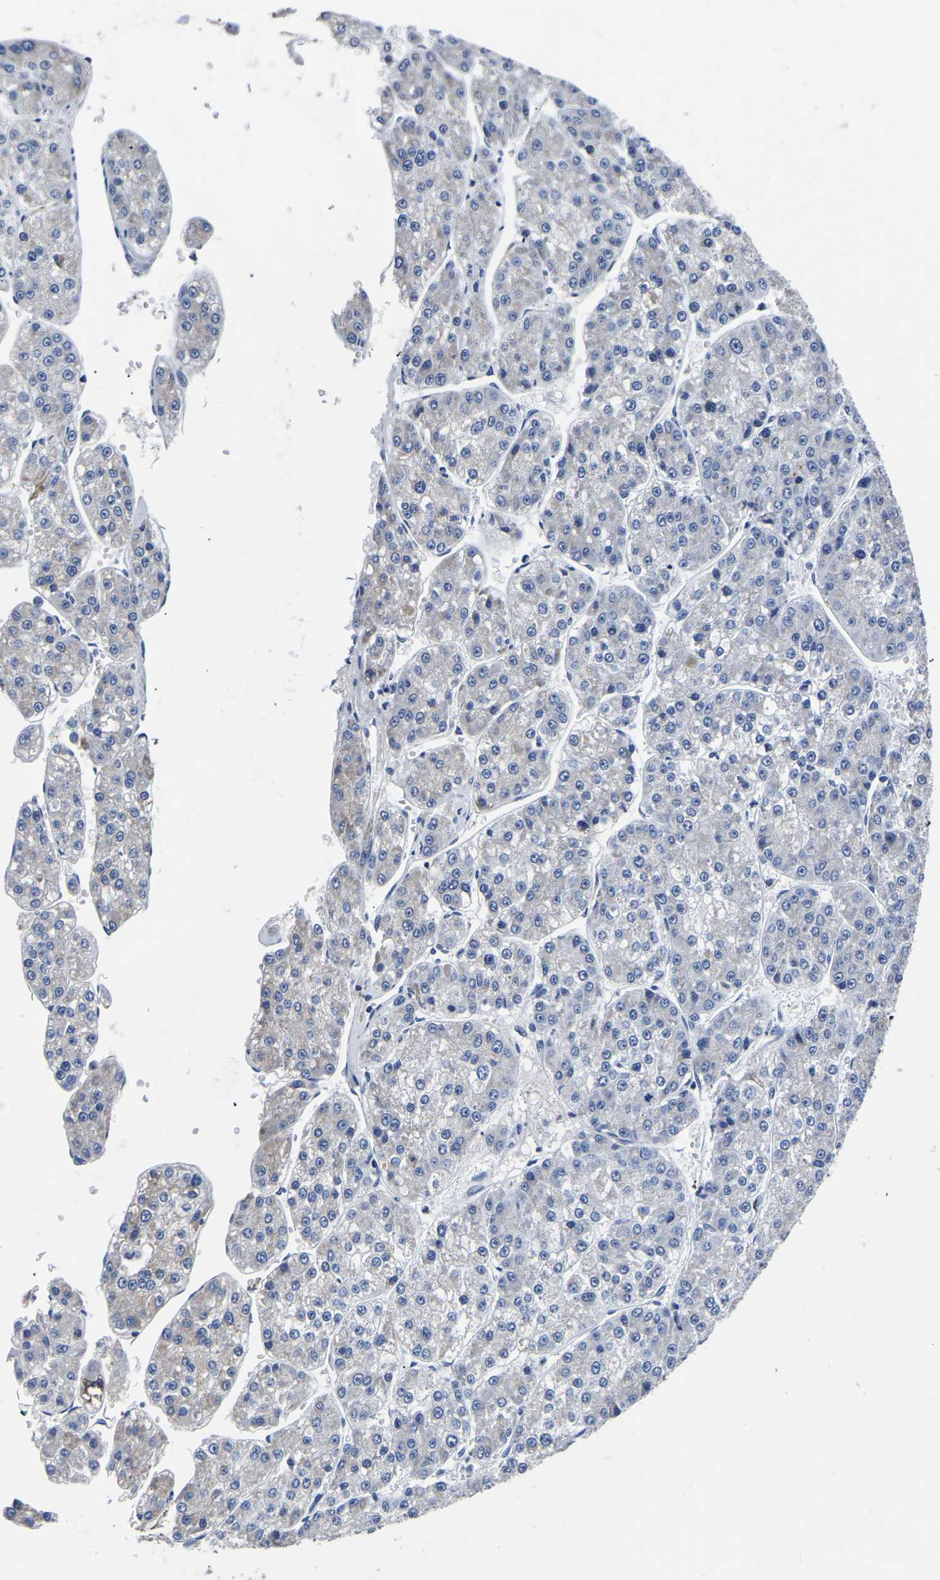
{"staining": {"intensity": "negative", "quantity": "none", "location": "none"}, "tissue": "liver cancer", "cell_type": "Tumor cells", "image_type": "cancer", "snomed": [{"axis": "morphology", "description": "Carcinoma, Hepatocellular, NOS"}, {"axis": "topography", "description": "Liver"}], "caption": "Human hepatocellular carcinoma (liver) stained for a protein using immunohistochemistry displays no positivity in tumor cells.", "gene": "FGD5", "patient": {"sex": "female", "age": 73}}